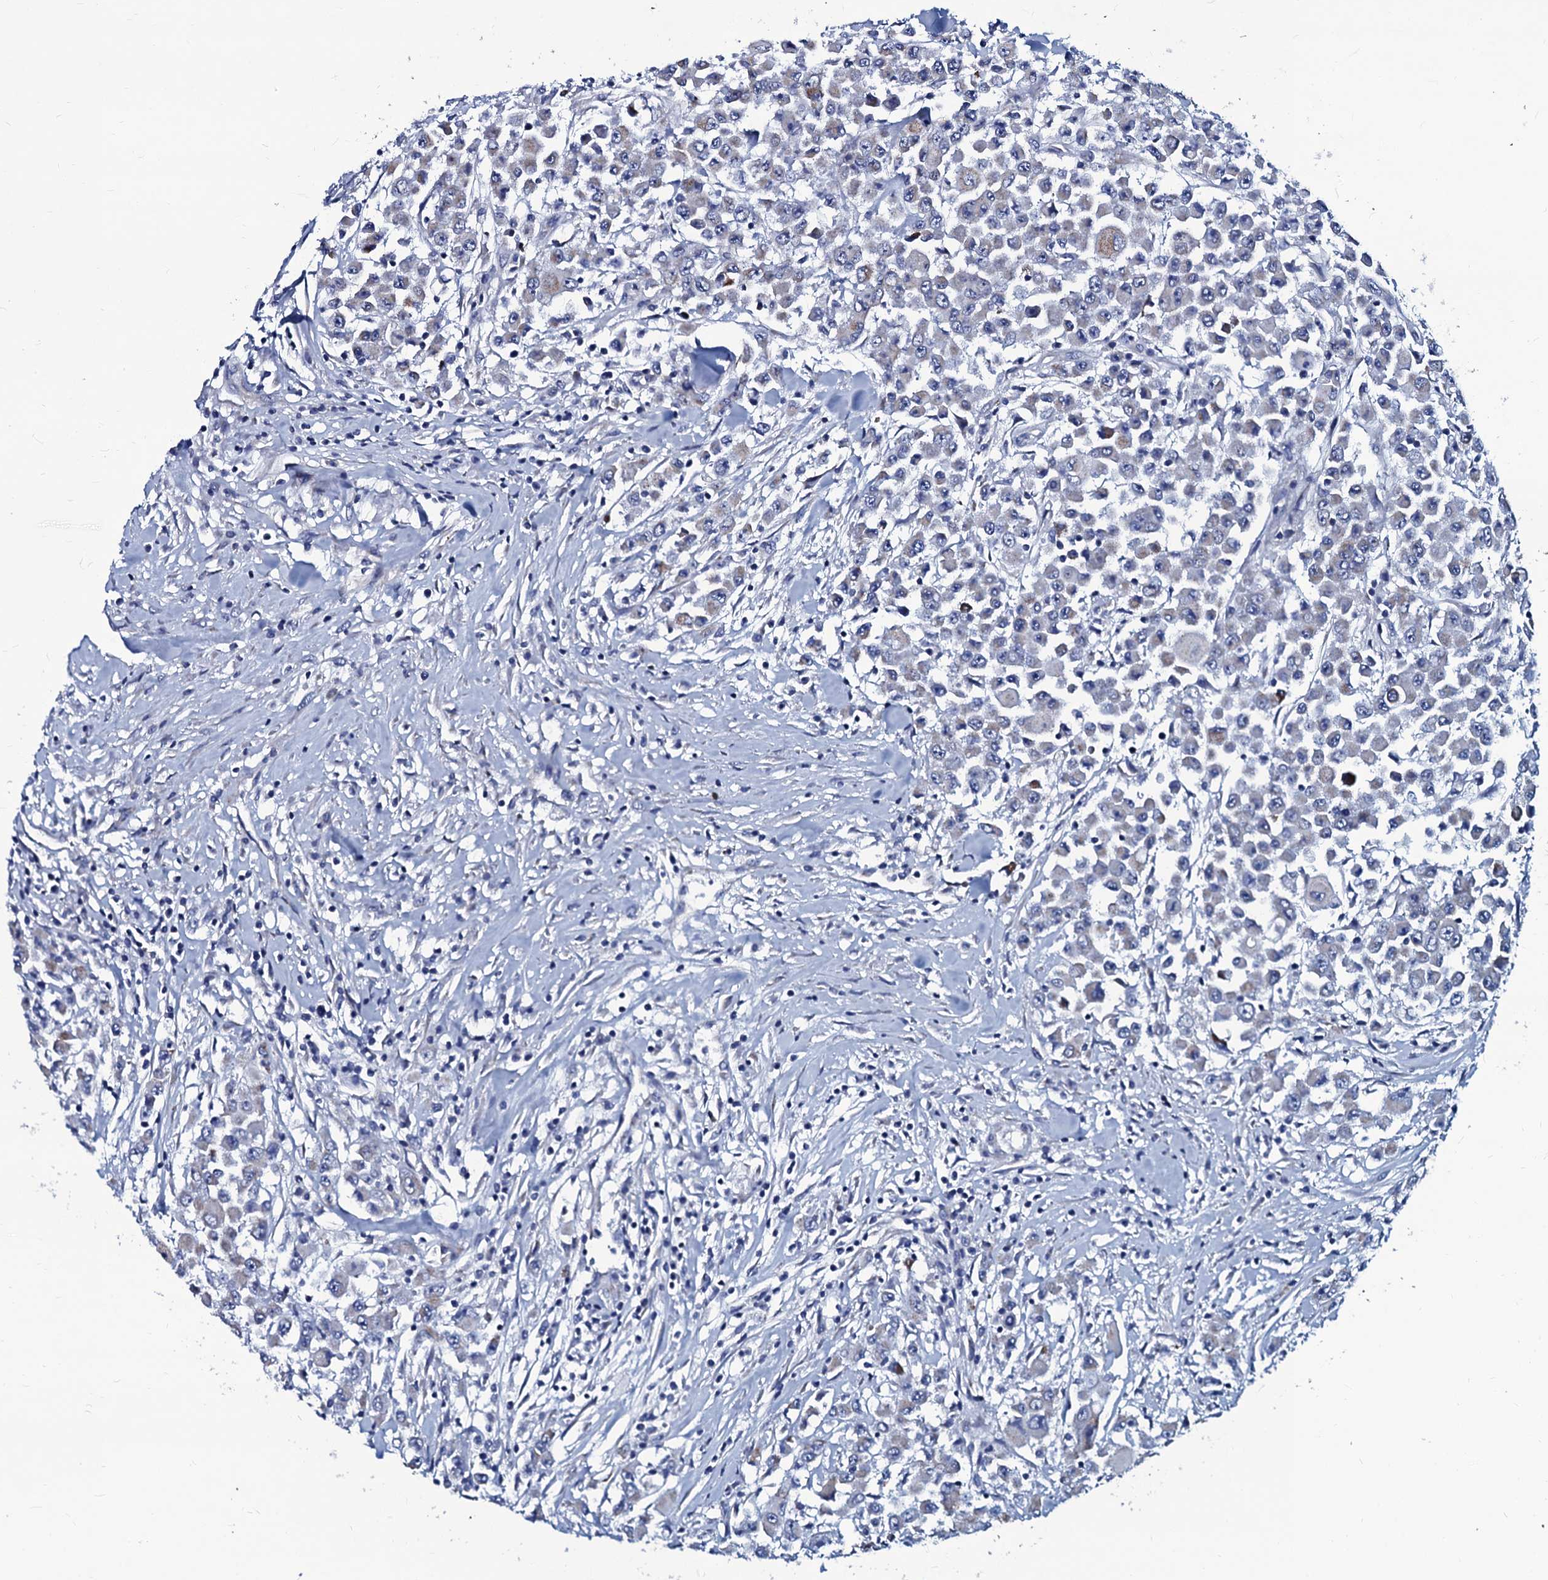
{"staining": {"intensity": "negative", "quantity": "none", "location": "none"}, "tissue": "colorectal cancer", "cell_type": "Tumor cells", "image_type": "cancer", "snomed": [{"axis": "morphology", "description": "Adenocarcinoma, NOS"}, {"axis": "topography", "description": "Colon"}], "caption": "IHC photomicrograph of neoplastic tissue: colorectal adenocarcinoma stained with DAB exhibits no significant protein positivity in tumor cells.", "gene": "SLC37A4", "patient": {"sex": "male", "age": 51}}